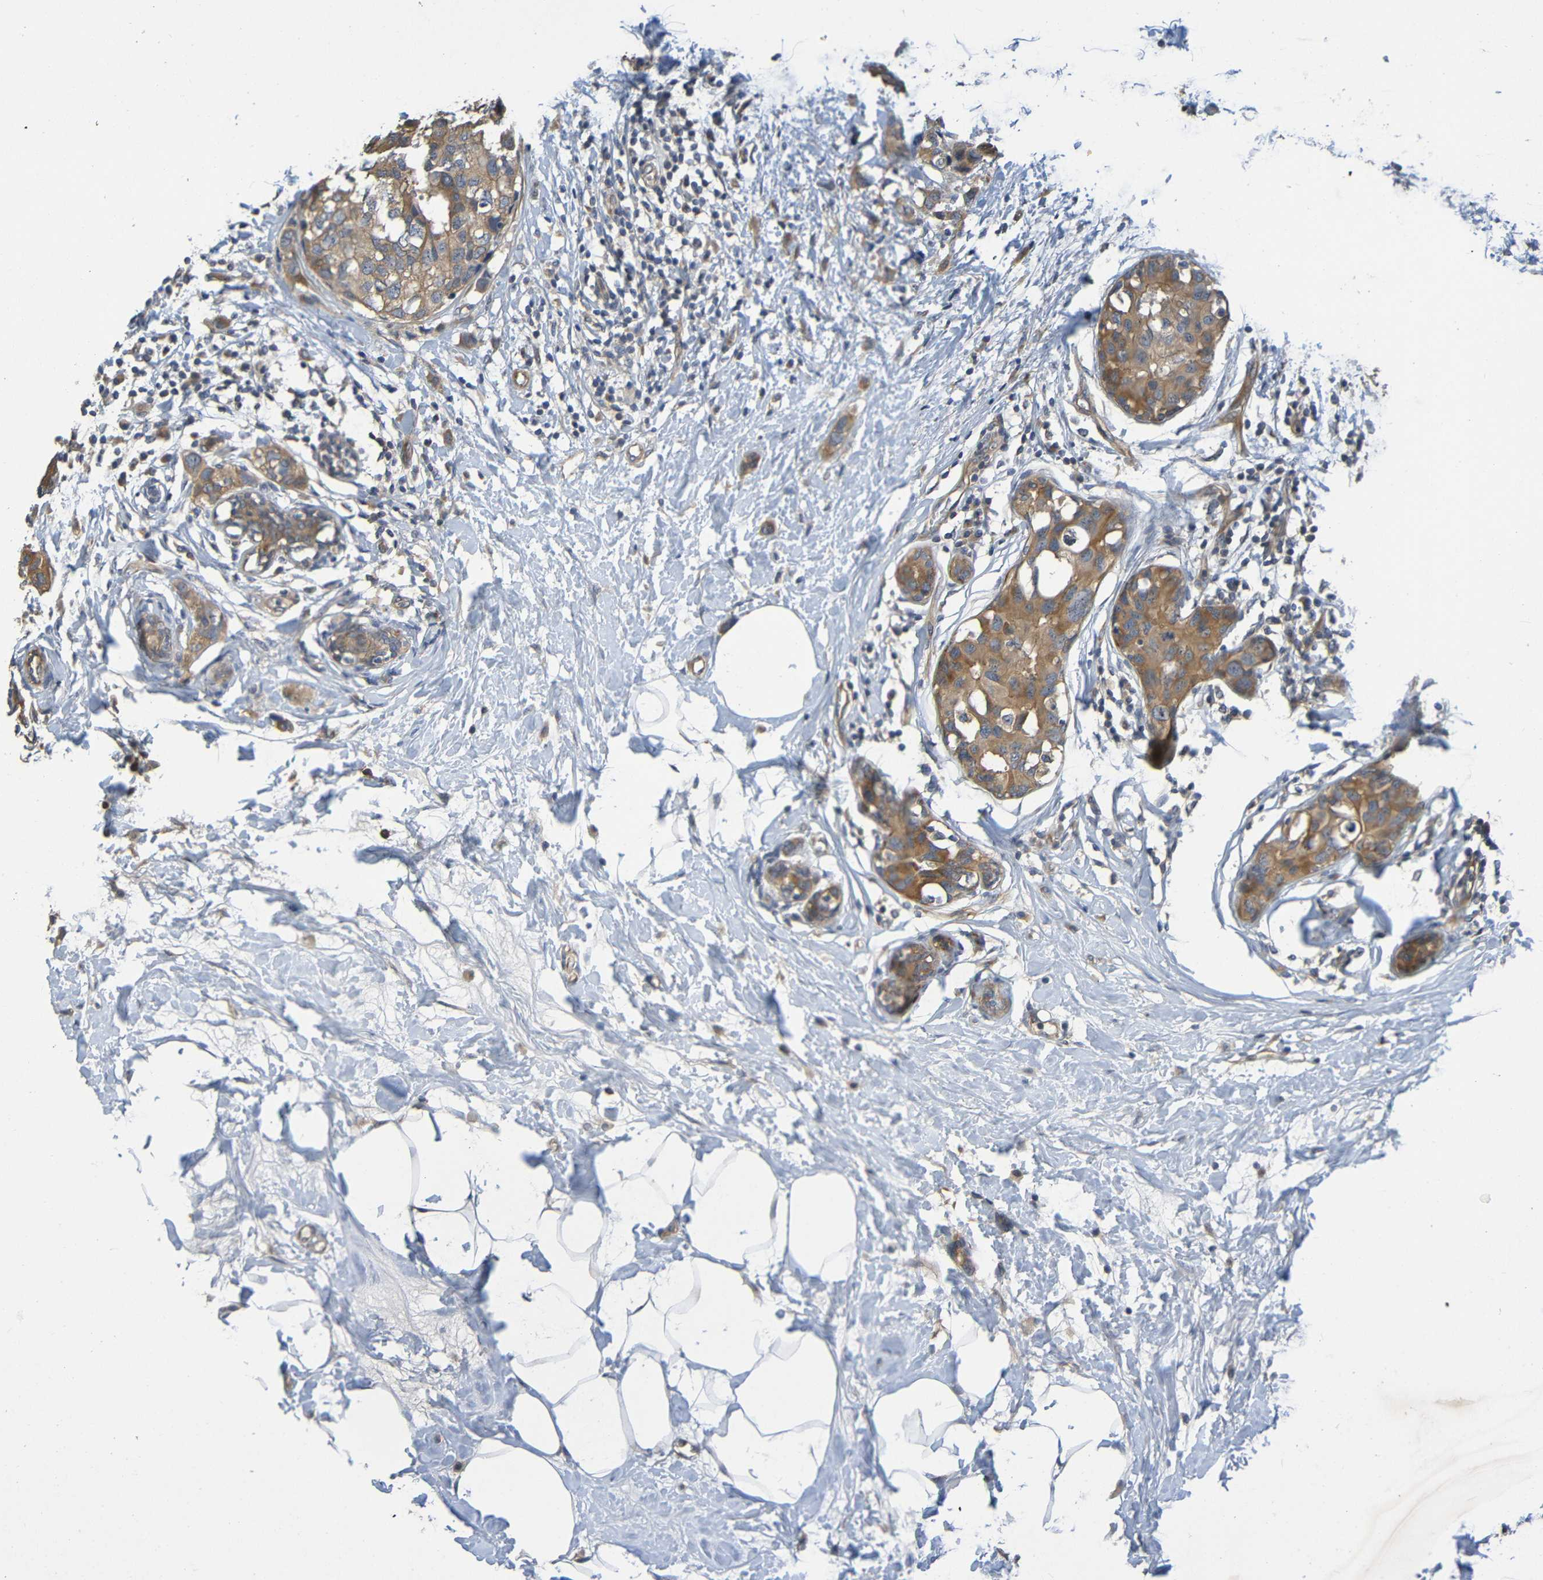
{"staining": {"intensity": "moderate", "quantity": ">75%", "location": "cytoplasmic/membranous"}, "tissue": "breast cancer", "cell_type": "Tumor cells", "image_type": "cancer", "snomed": [{"axis": "morphology", "description": "Normal tissue, NOS"}, {"axis": "morphology", "description": "Duct carcinoma"}, {"axis": "topography", "description": "Breast"}], "caption": "Breast infiltrating ductal carcinoma stained with a brown dye reveals moderate cytoplasmic/membranous positive positivity in approximately >75% of tumor cells.", "gene": "CYP4F2", "patient": {"sex": "female", "age": 50}}